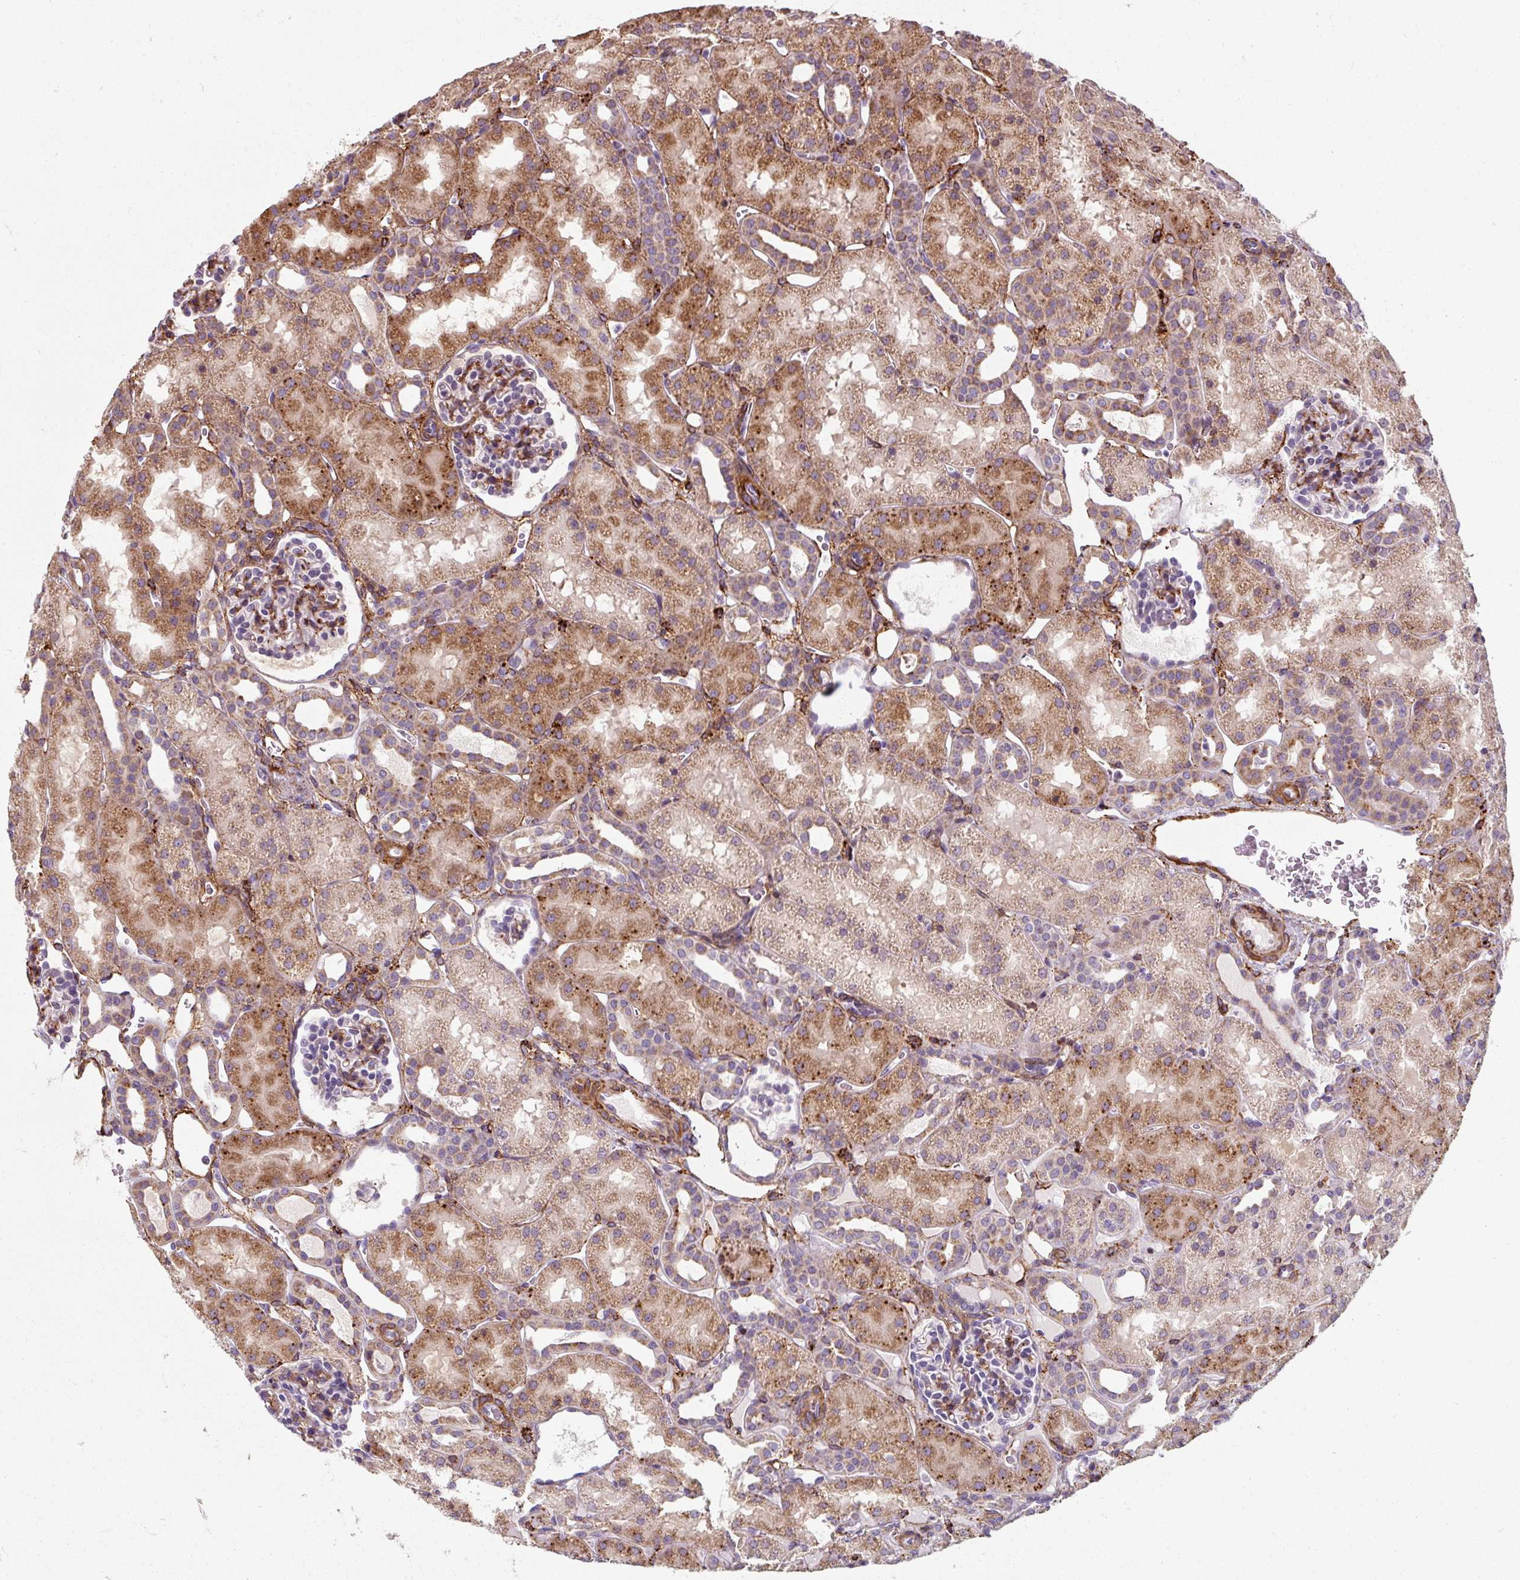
{"staining": {"intensity": "moderate", "quantity": "25%-75%", "location": "cytoplasmic/membranous"}, "tissue": "kidney", "cell_type": "Cells in glomeruli", "image_type": "normal", "snomed": [{"axis": "morphology", "description": "Normal tissue, NOS"}, {"axis": "topography", "description": "Kidney"}], "caption": "Unremarkable kidney was stained to show a protein in brown. There is medium levels of moderate cytoplasmic/membranous staining in about 25%-75% of cells in glomeruli. The staining is performed using DAB (3,3'-diaminobenzidine) brown chromogen to label protein expression. The nuclei are counter-stained blue using hematoxylin.", "gene": "MRPS5", "patient": {"sex": "male", "age": 2}}